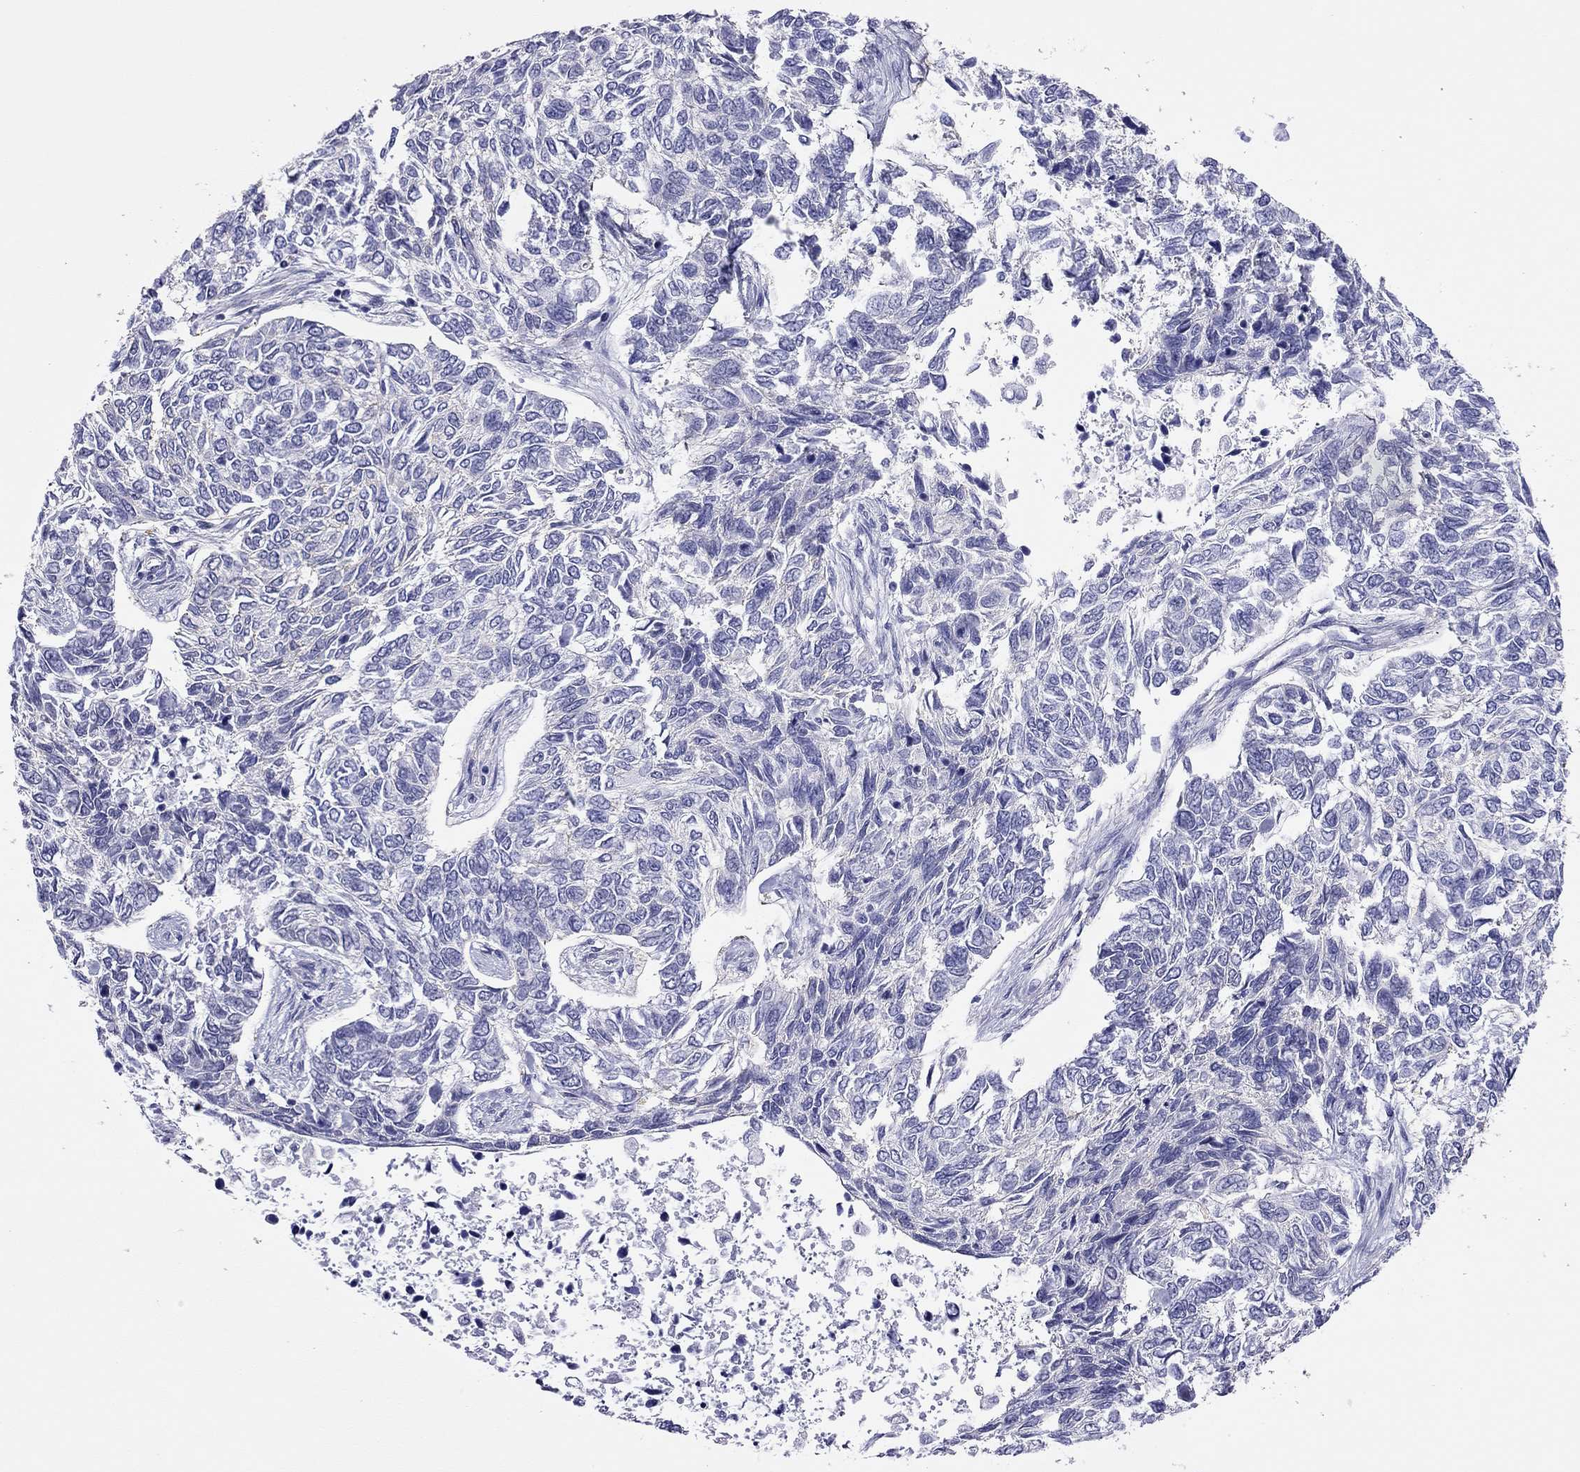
{"staining": {"intensity": "negative", "quantity": "none", "location": "none"}, "tissue": "skin cancer", "cell_type": "Tumor cells", "image_type": "cancer", "snomed": [{"axis": "morphology", "description": "Basal cell carcinoma"}, {"axis": "topography", "description": "Skin"}], "caption": "DAB (3,3'-diaminobenzidine) immunohistochemical staining of human skin cancer shows no significant positivity in tumor cells.", "gene": "MYMX", "patient": {"sex": "female", "age": 65}}